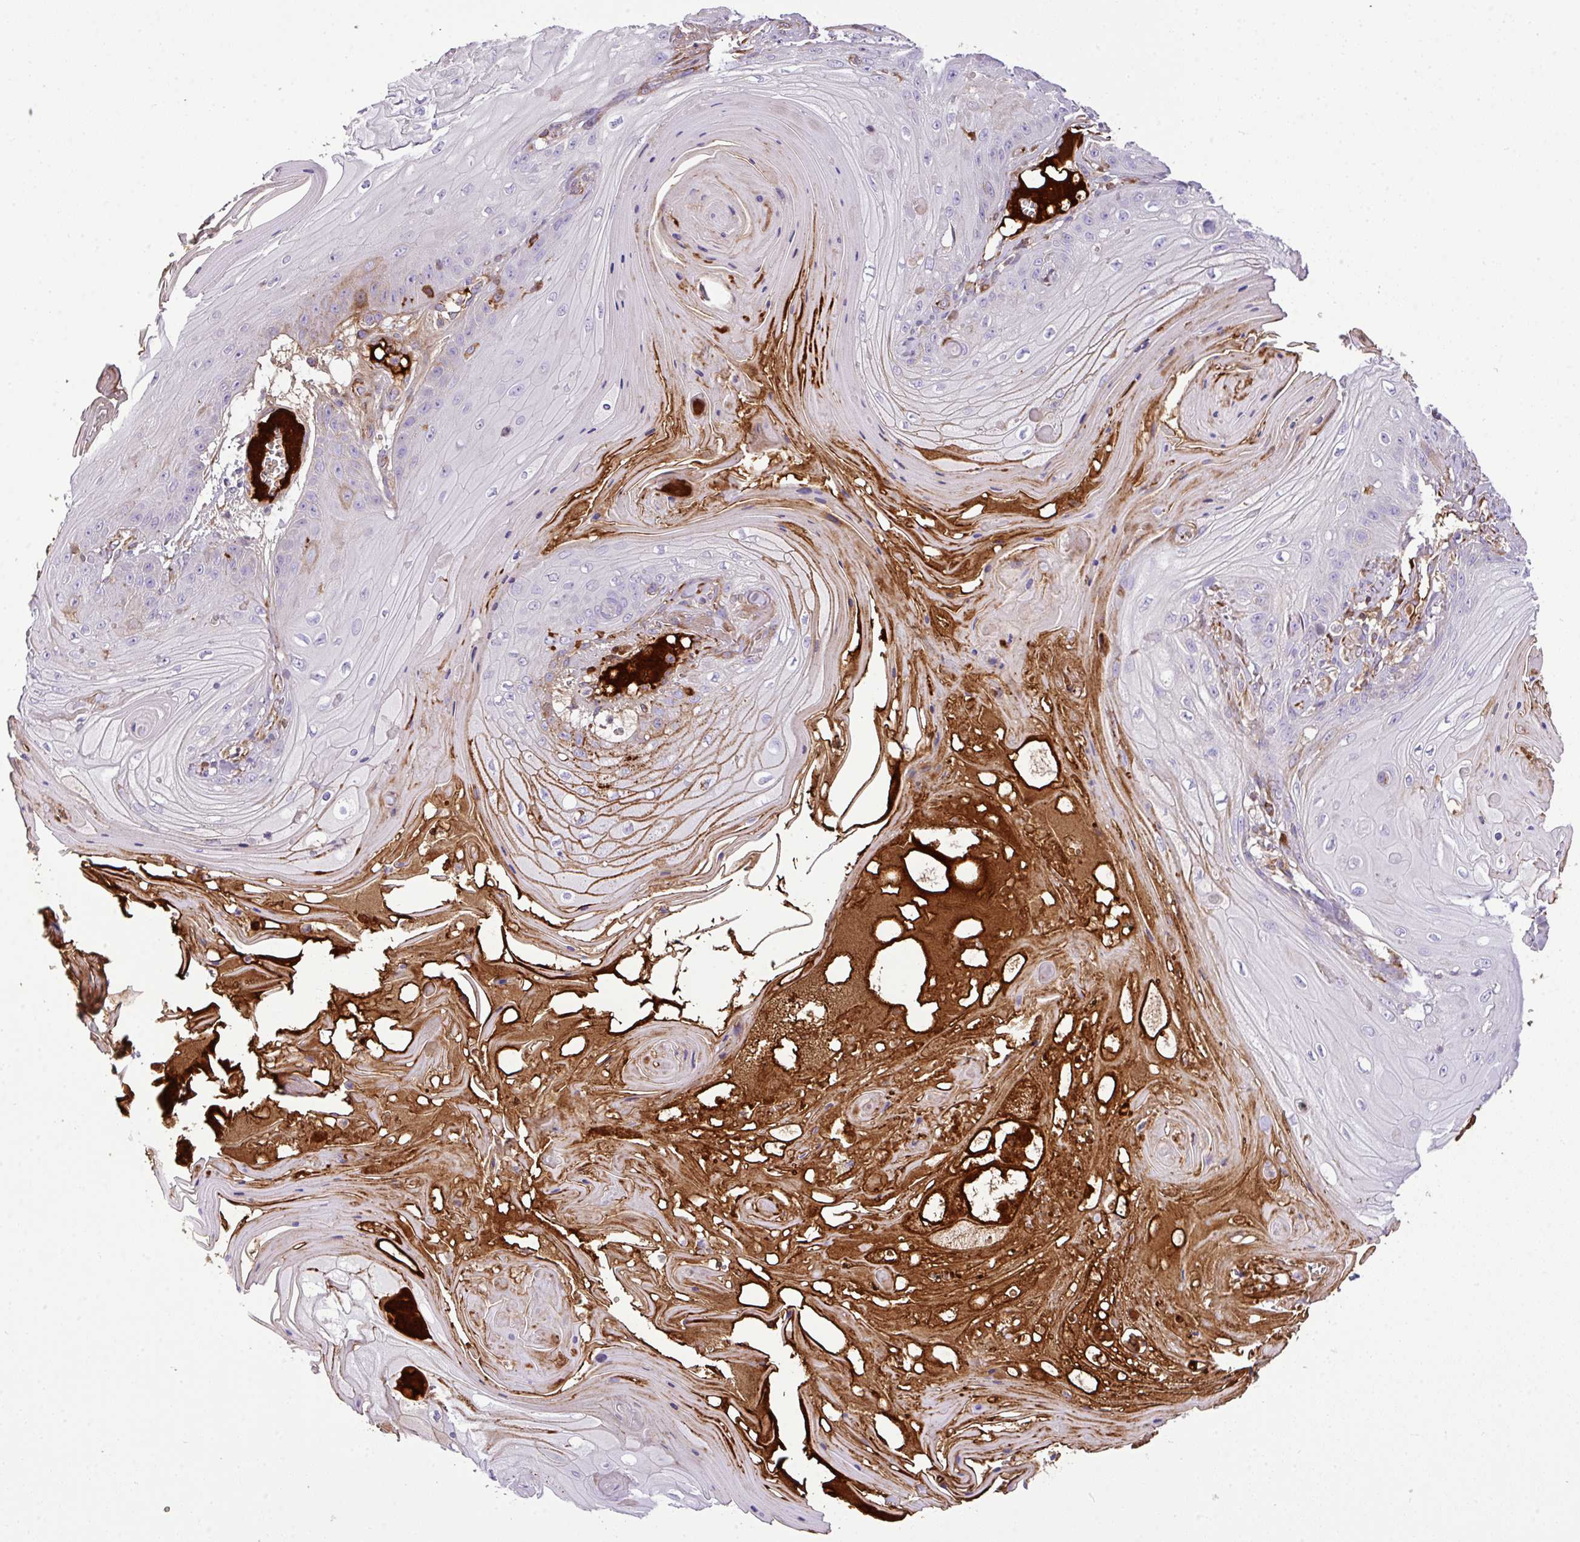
{"staining": {"intensity": "moderate", "quantity": "<25%", "location": "cytoplasmic/membranous"}, "tissue": "skin cancer", "cell_type": "Tumor cells", "image_type": "cancer", "snomed": [{"axis": "morphology", "description": "Squamous cell carcinoma, NOS"}, {"axis": "topography", "description": "Skin"}], "caption": "Human skin squamous cell carcinoma stained for a protein (brown) displays moderate cytoplasmic/membranous positive staining in about <25% of tumor cells.", "gene": "CTXN2", "patient": {"sex": "male", "age": 74}}